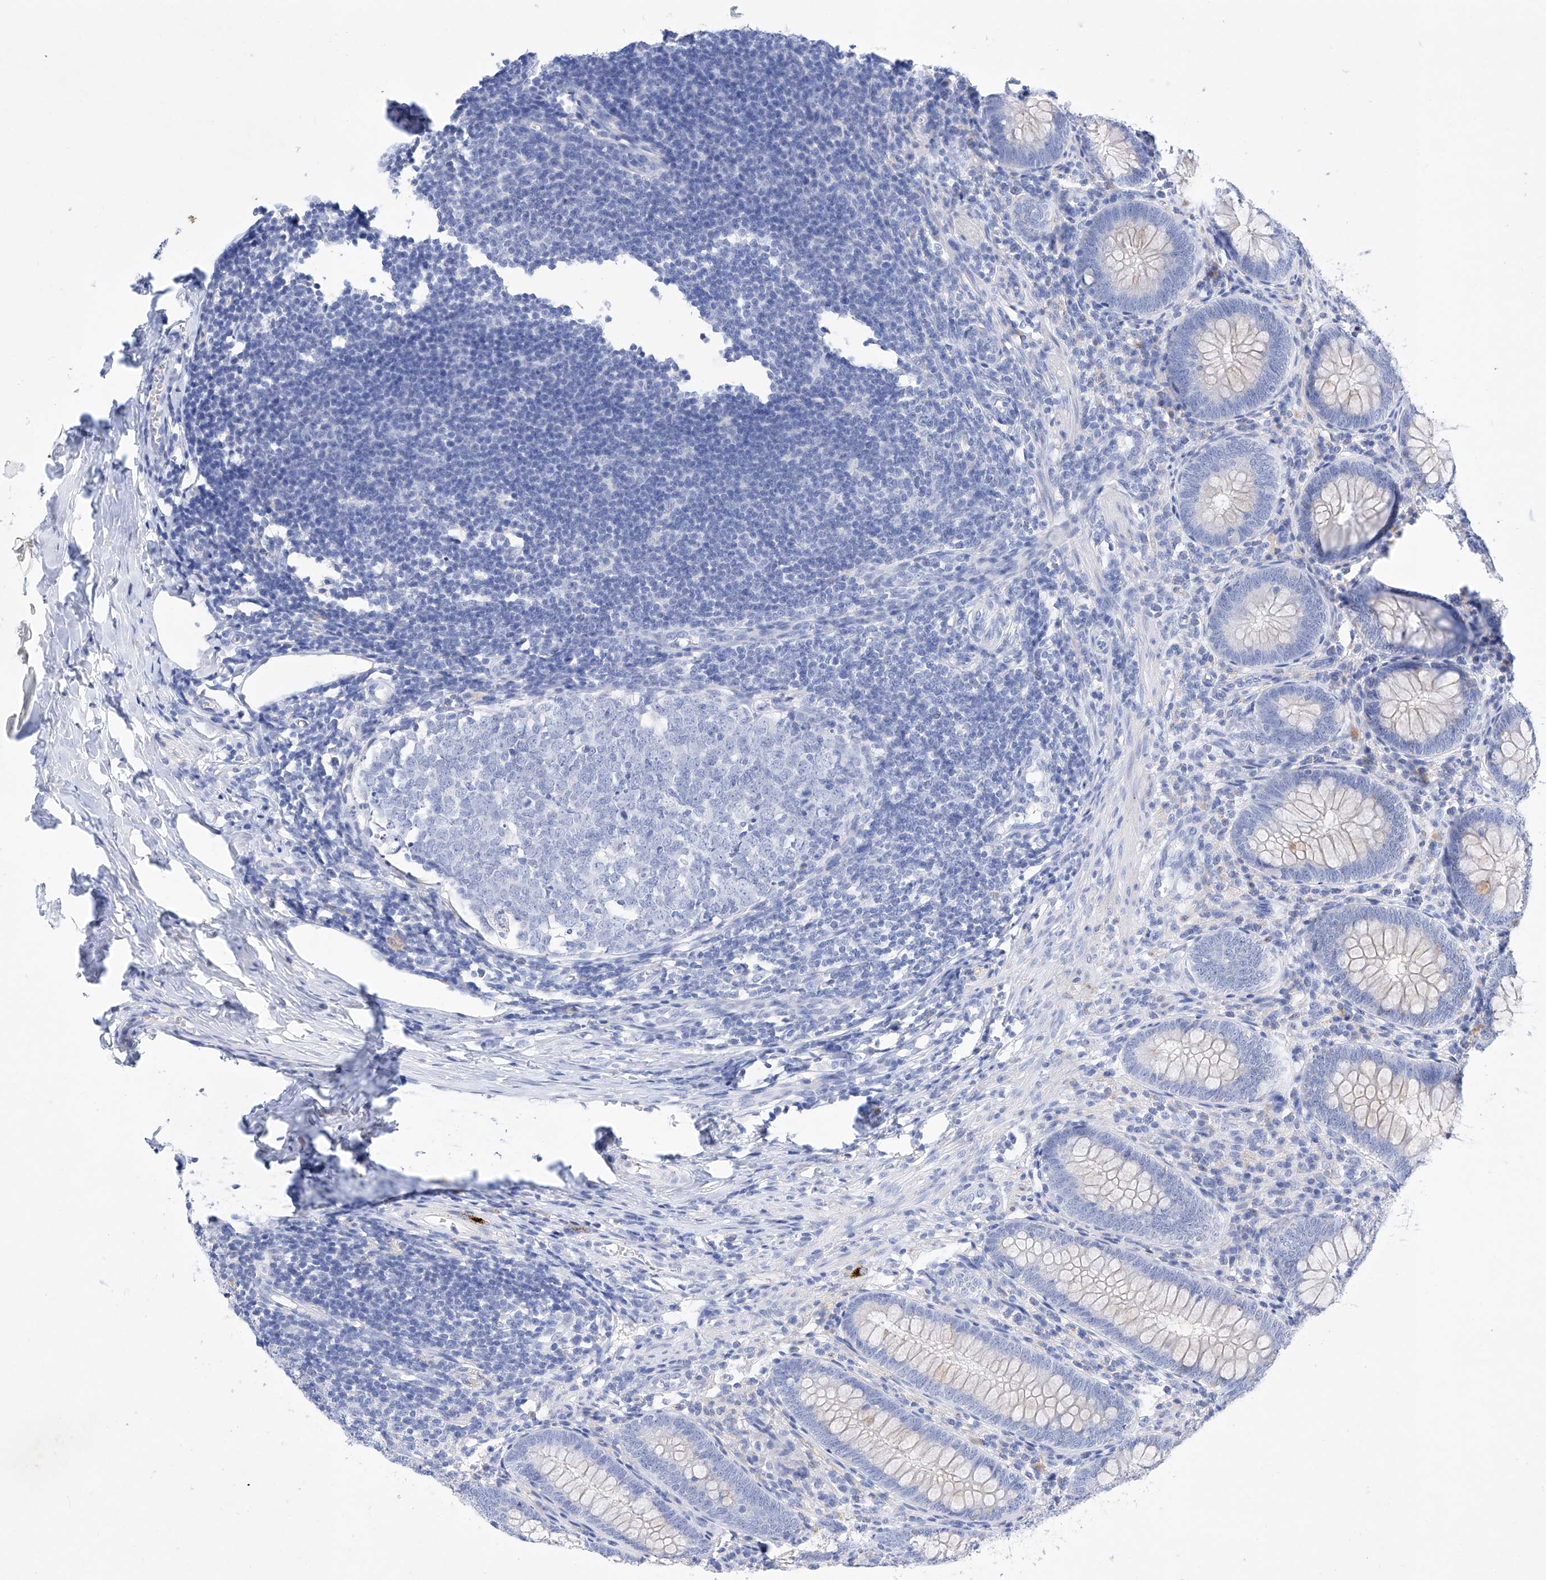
{"staining": {"intensity": "negative", "quantity": "none", "location": "none"}, "tissue": "appendix", "cell_type": "Glandular cells", "image_type": "normal", "snomed": [{"axis": "morphology", "description": "Normal tissue, NOS"}, {"axis": "topography", "description": "Appendix"}], "caption": "Glandular cells show no significant protein expression in unremarkable appendix. (DAB (3,3'-diaminobenzidine) immunohistochemistry with hematoxylin counter stain).", "gene": "LURAP1", "patient": {"sex": "male", "age": 14}}